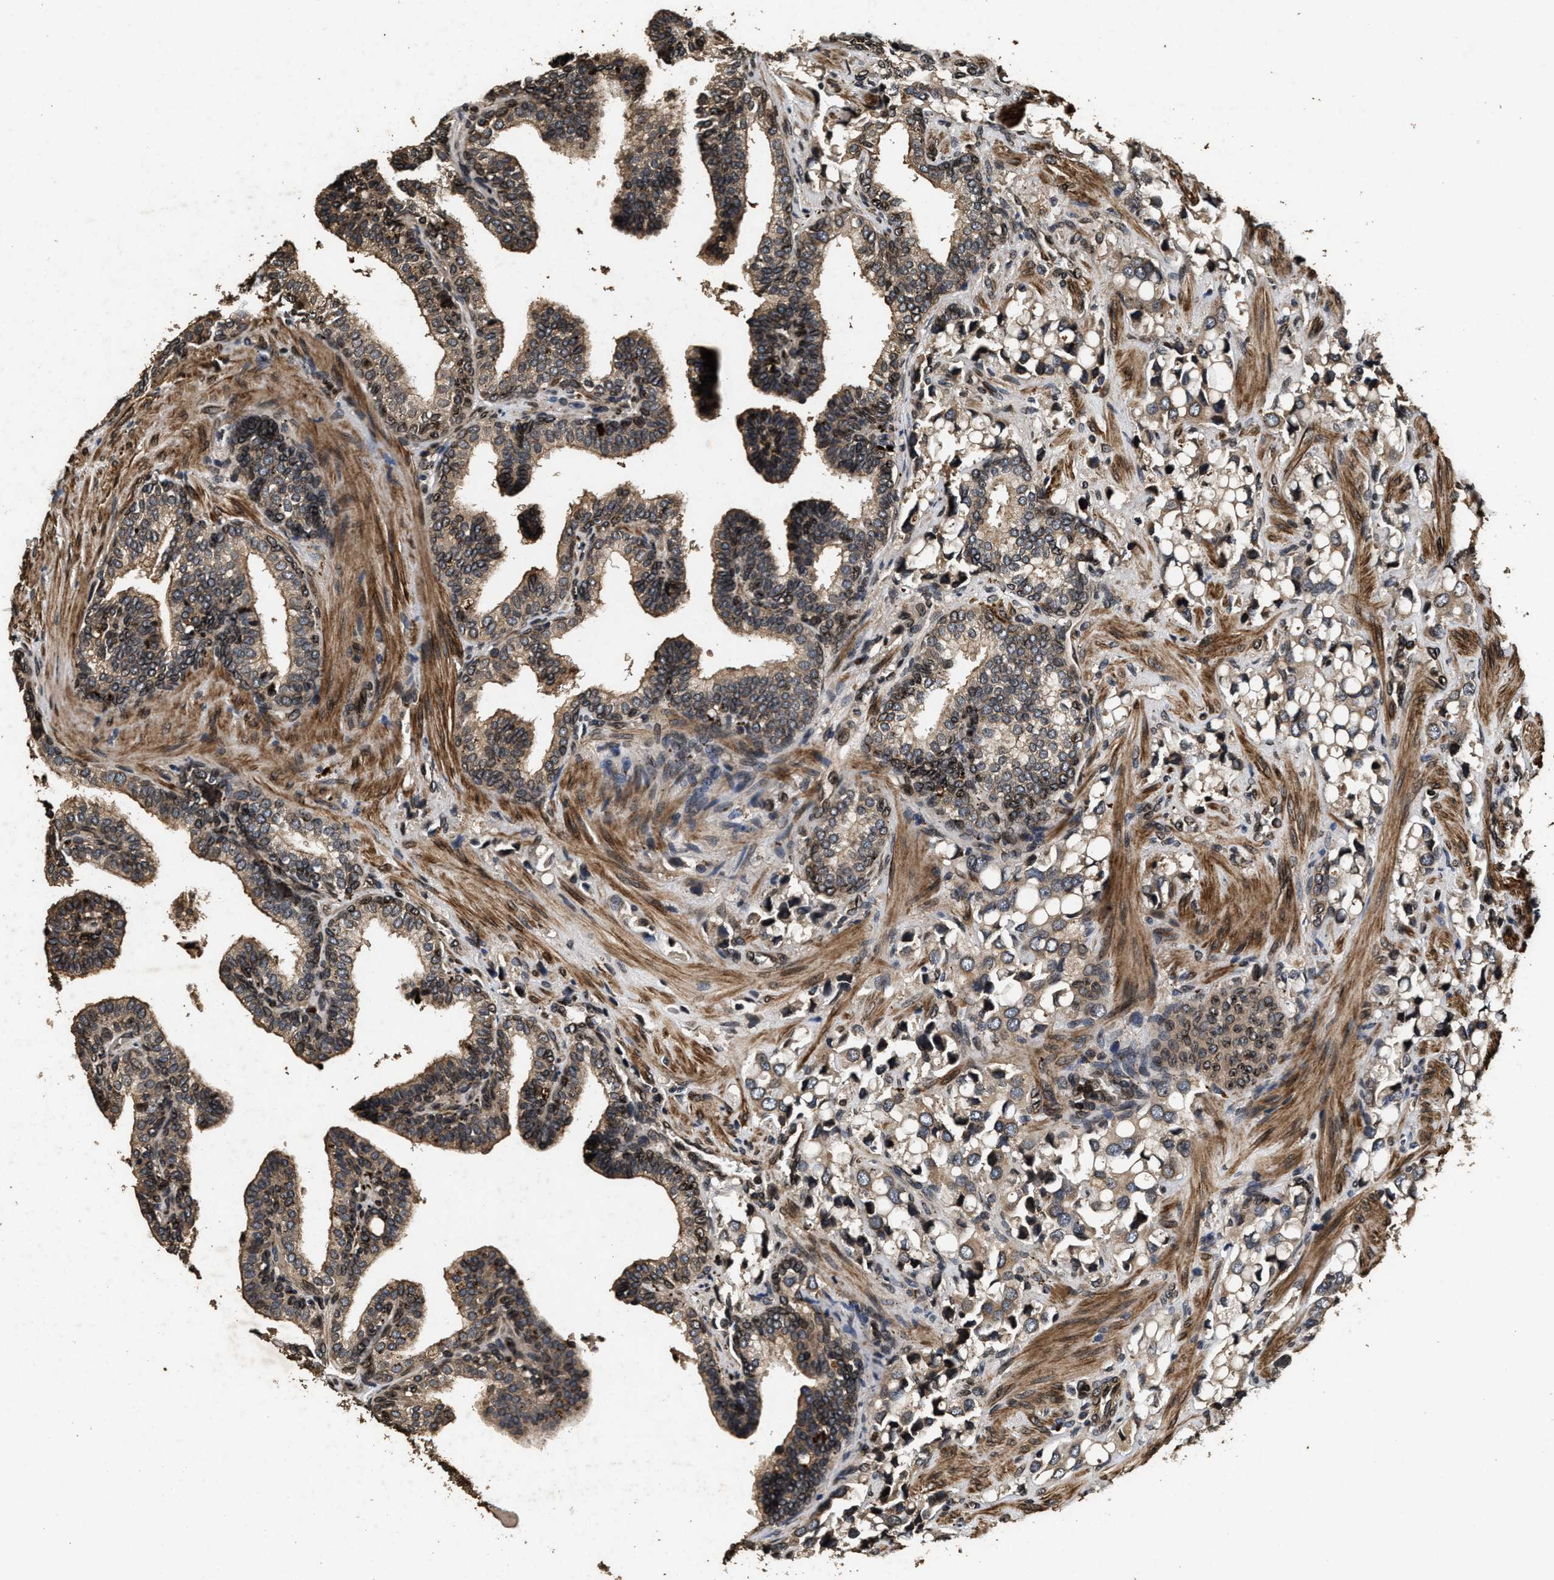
{"staining": {"intensity": "weak", "quantity": ">75%", "location": "cytoplasmic/membranous"}, "tissue": "prostate cancer", "cell_type": "Tumor cells", "image_type": "cancer", "snomed": [{"axis": "morphology", "description": "Adenocarcinoma, High grade"}, {"axis": "topography", "description": "Prostate"}], "caption": "Immunohistochemistry (IHC) of prostate cancer shows low levels of weak cytoplasmic/membranous expression in about >75% of tumor cells. (brown staining indicates protein expression, while blue staining denotes nuclei).", "gene": "ACCS", "patient": {"sex": "male", "age": 52}}